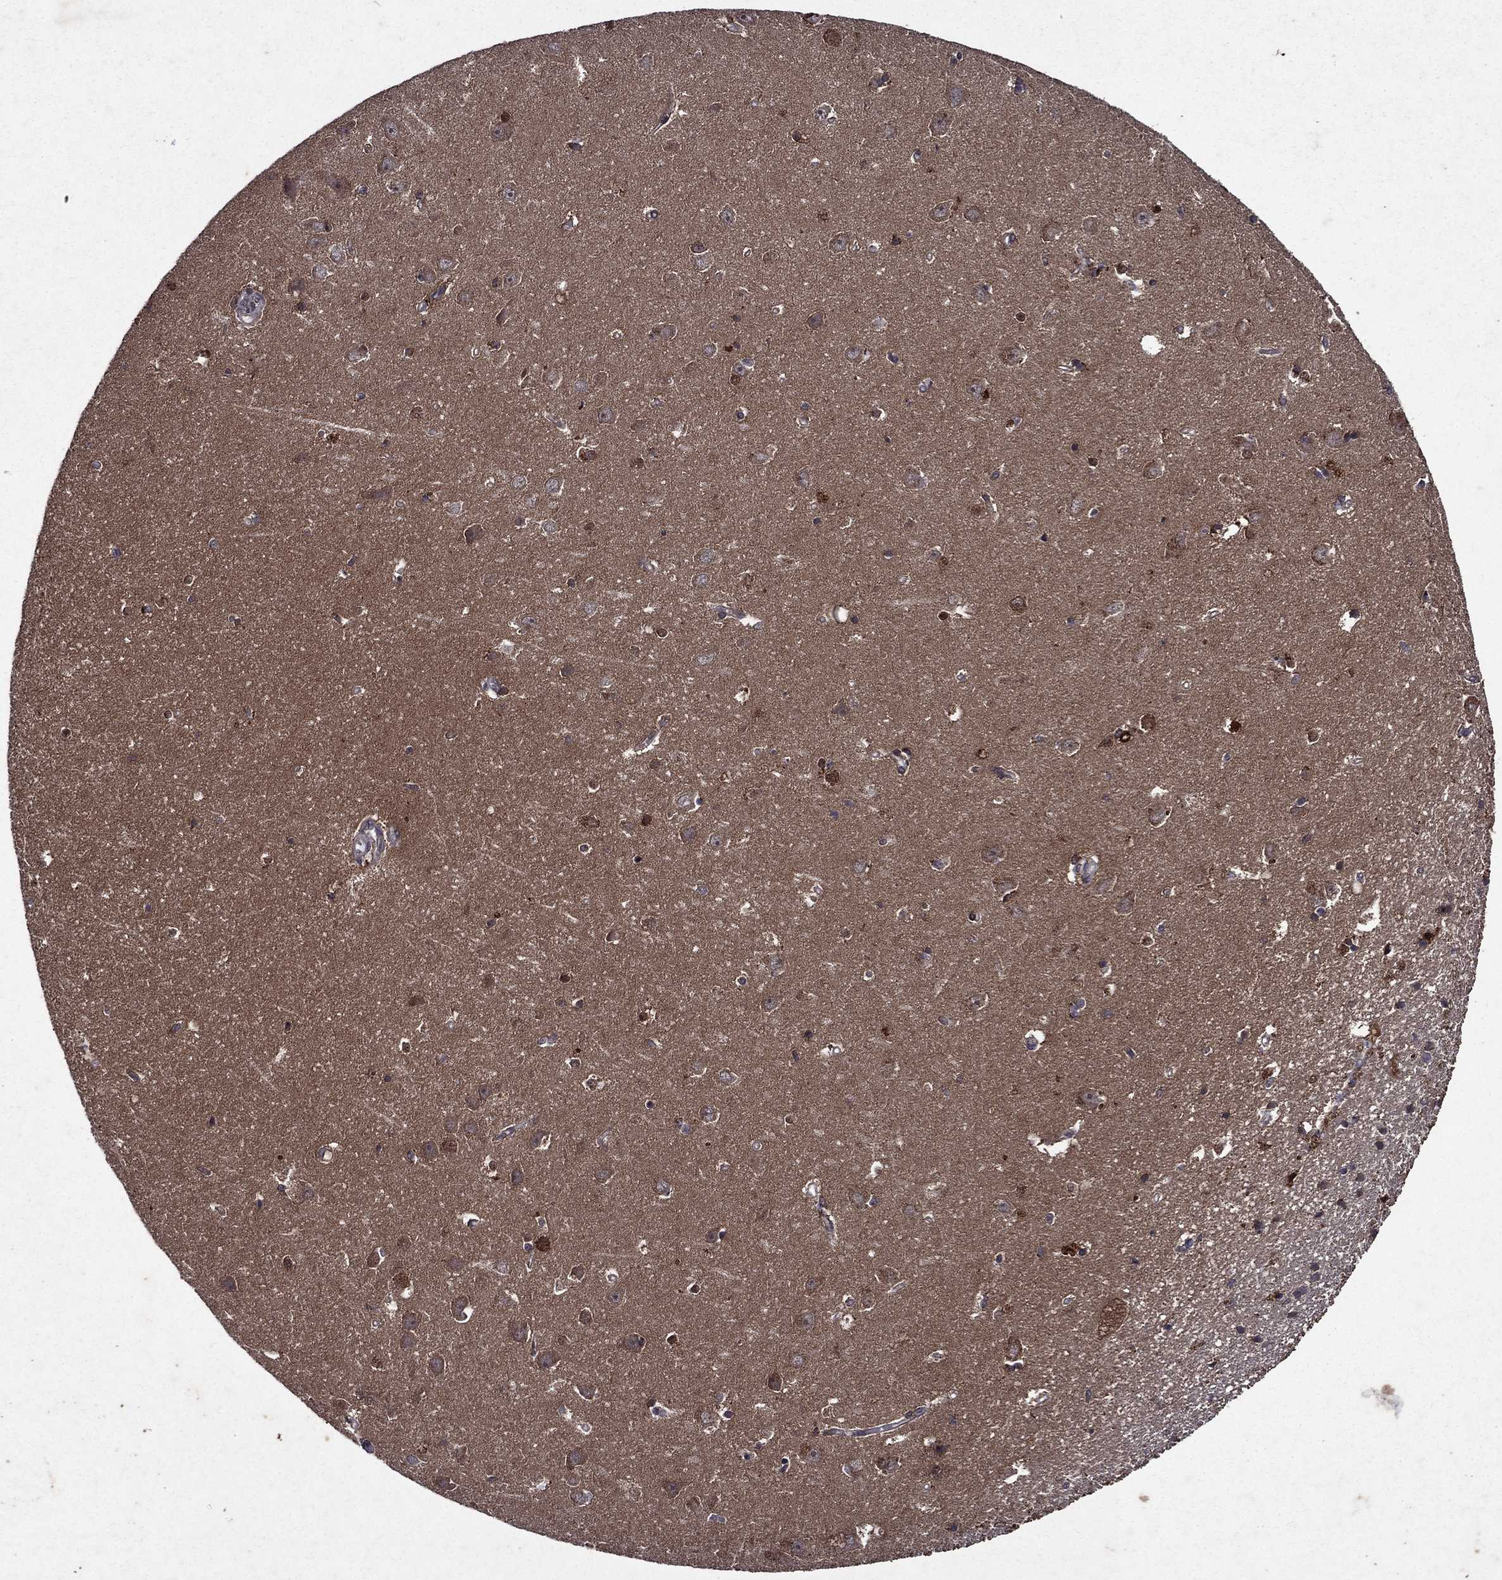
{"staining": {"intensity": "moderate", "quantity": "<25%", "location": "nuclear"}, "tissue": "hippocampus", "cell_type": "Glial cells", "image_type": "normal", "snomed": [{"axis": "morphology", "description": "Normal tissue, NOS"}, {"axis": "topography", "description": "Hippocampus"}], "caption": "Immunohistochemistry staining of unremarkable hippocampus, which shows low levels of moderate nuclear positivity in approximately <25% of glial cells indicating moderate nuclear protein staining. The staining was performed using DAB (3,3'-diaminobenzidine) (brown) for protein detection and nuclei were counterstained in hematoxylin (blue).", "gene": "EIF2B4", "patient": {"sex": "female", "age": 64}}